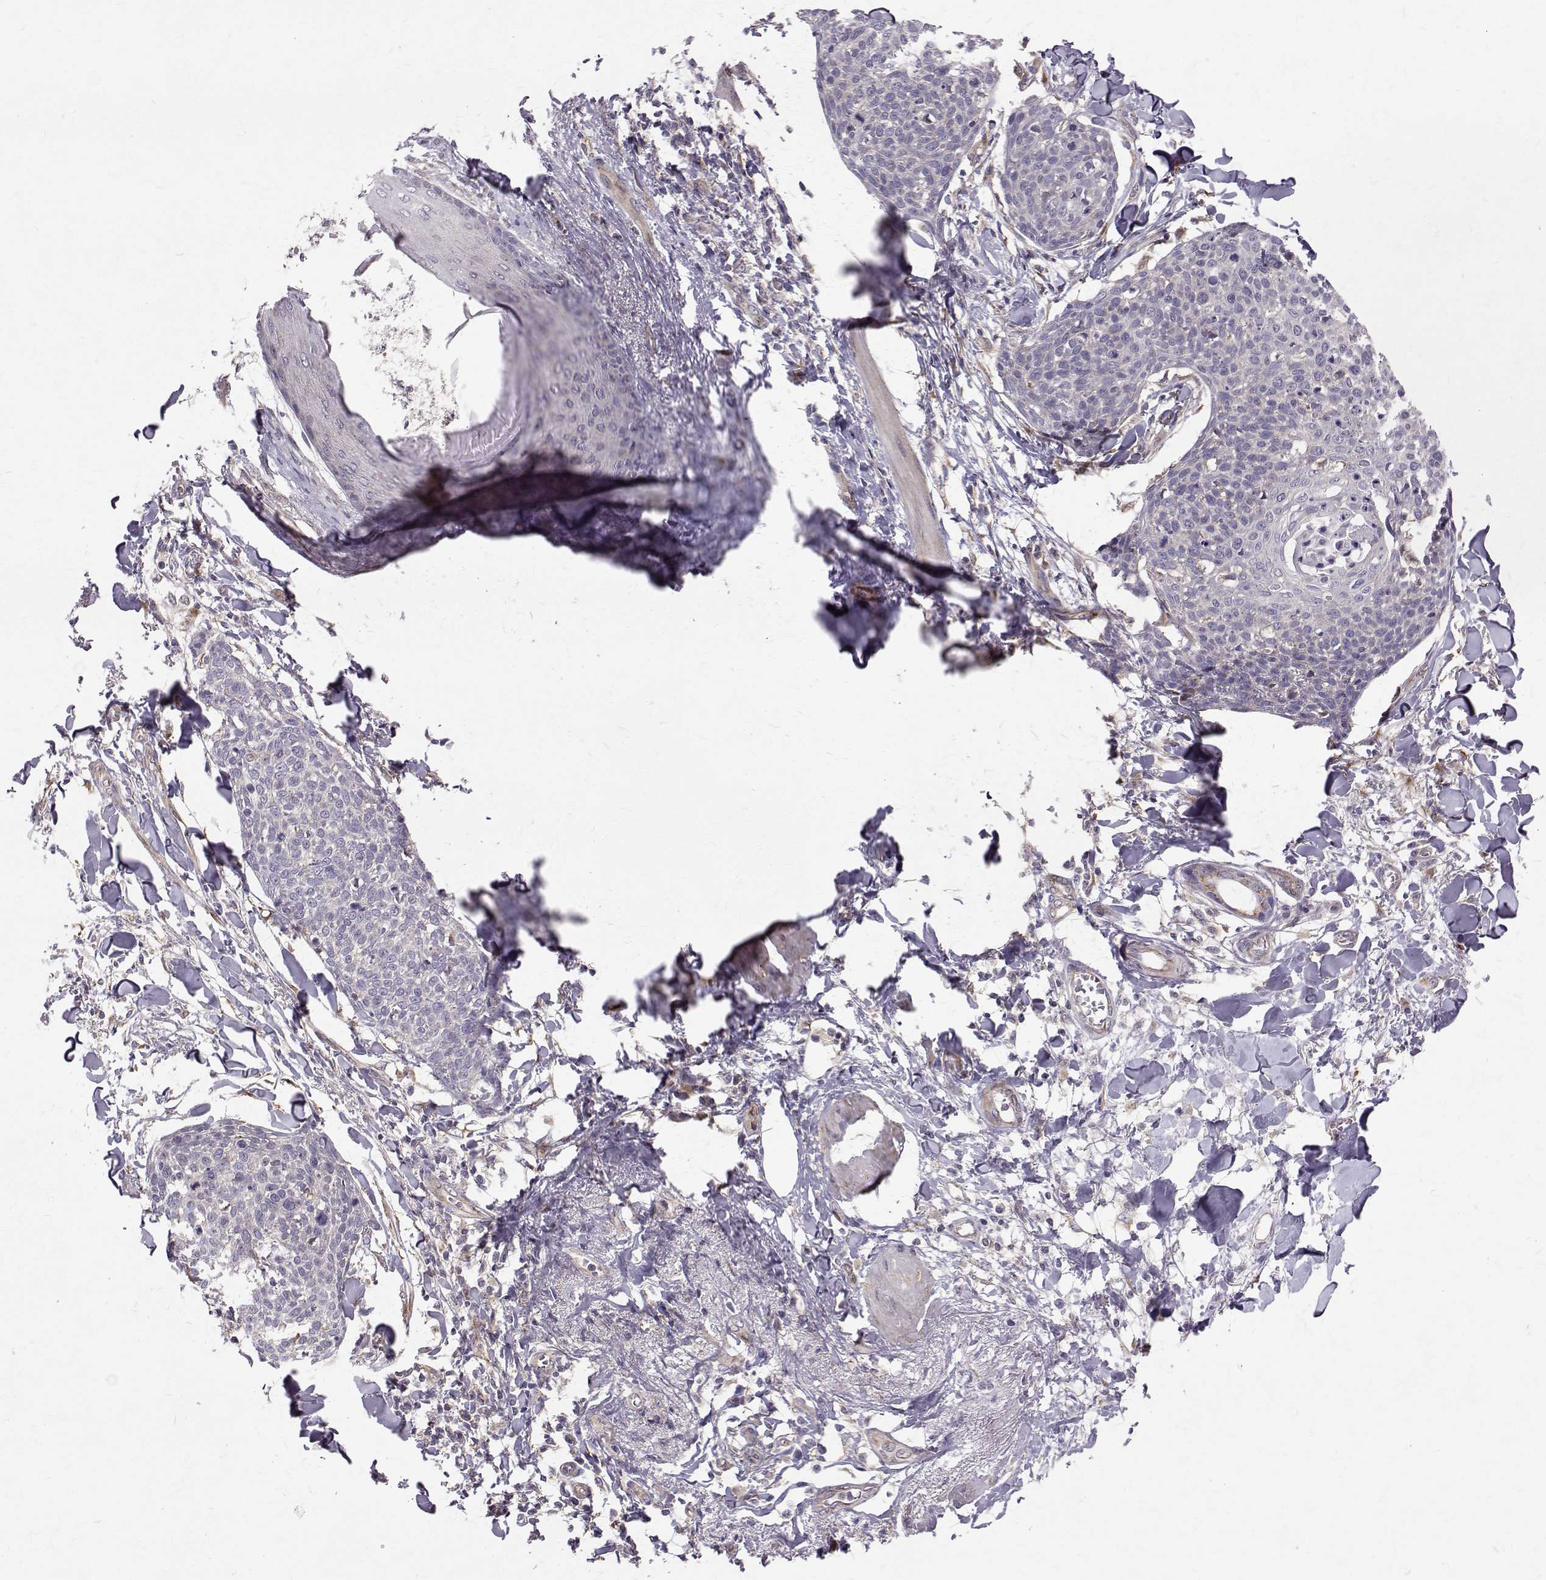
{"staining": {"intensity": "negative", "quantity": "none", "location": "none"}, "tissue": "skin cancer", "cell_type": "Tumor cells", "image_type": "cancer", "snomed": [{"axis": "morphology", "description": "Squamous cell carcinoma, NOS"}, {"axis": "topography", "description": "Skin"}, {"axis": "topography", "description": "Vulva"}], "caption": "The immunohistochemistry (IHC) micrograph has no significant staining in tumor cells of squamous cell carcinoma (skin) tissue. The staining was performed using DAB to visualize the protein expression in brown, while the nuclei were stained in blue with hematoxylin (Magnification: 20x).", "gene": "ARFGAP1", "patient": {"sex": "female", "age": 75}}